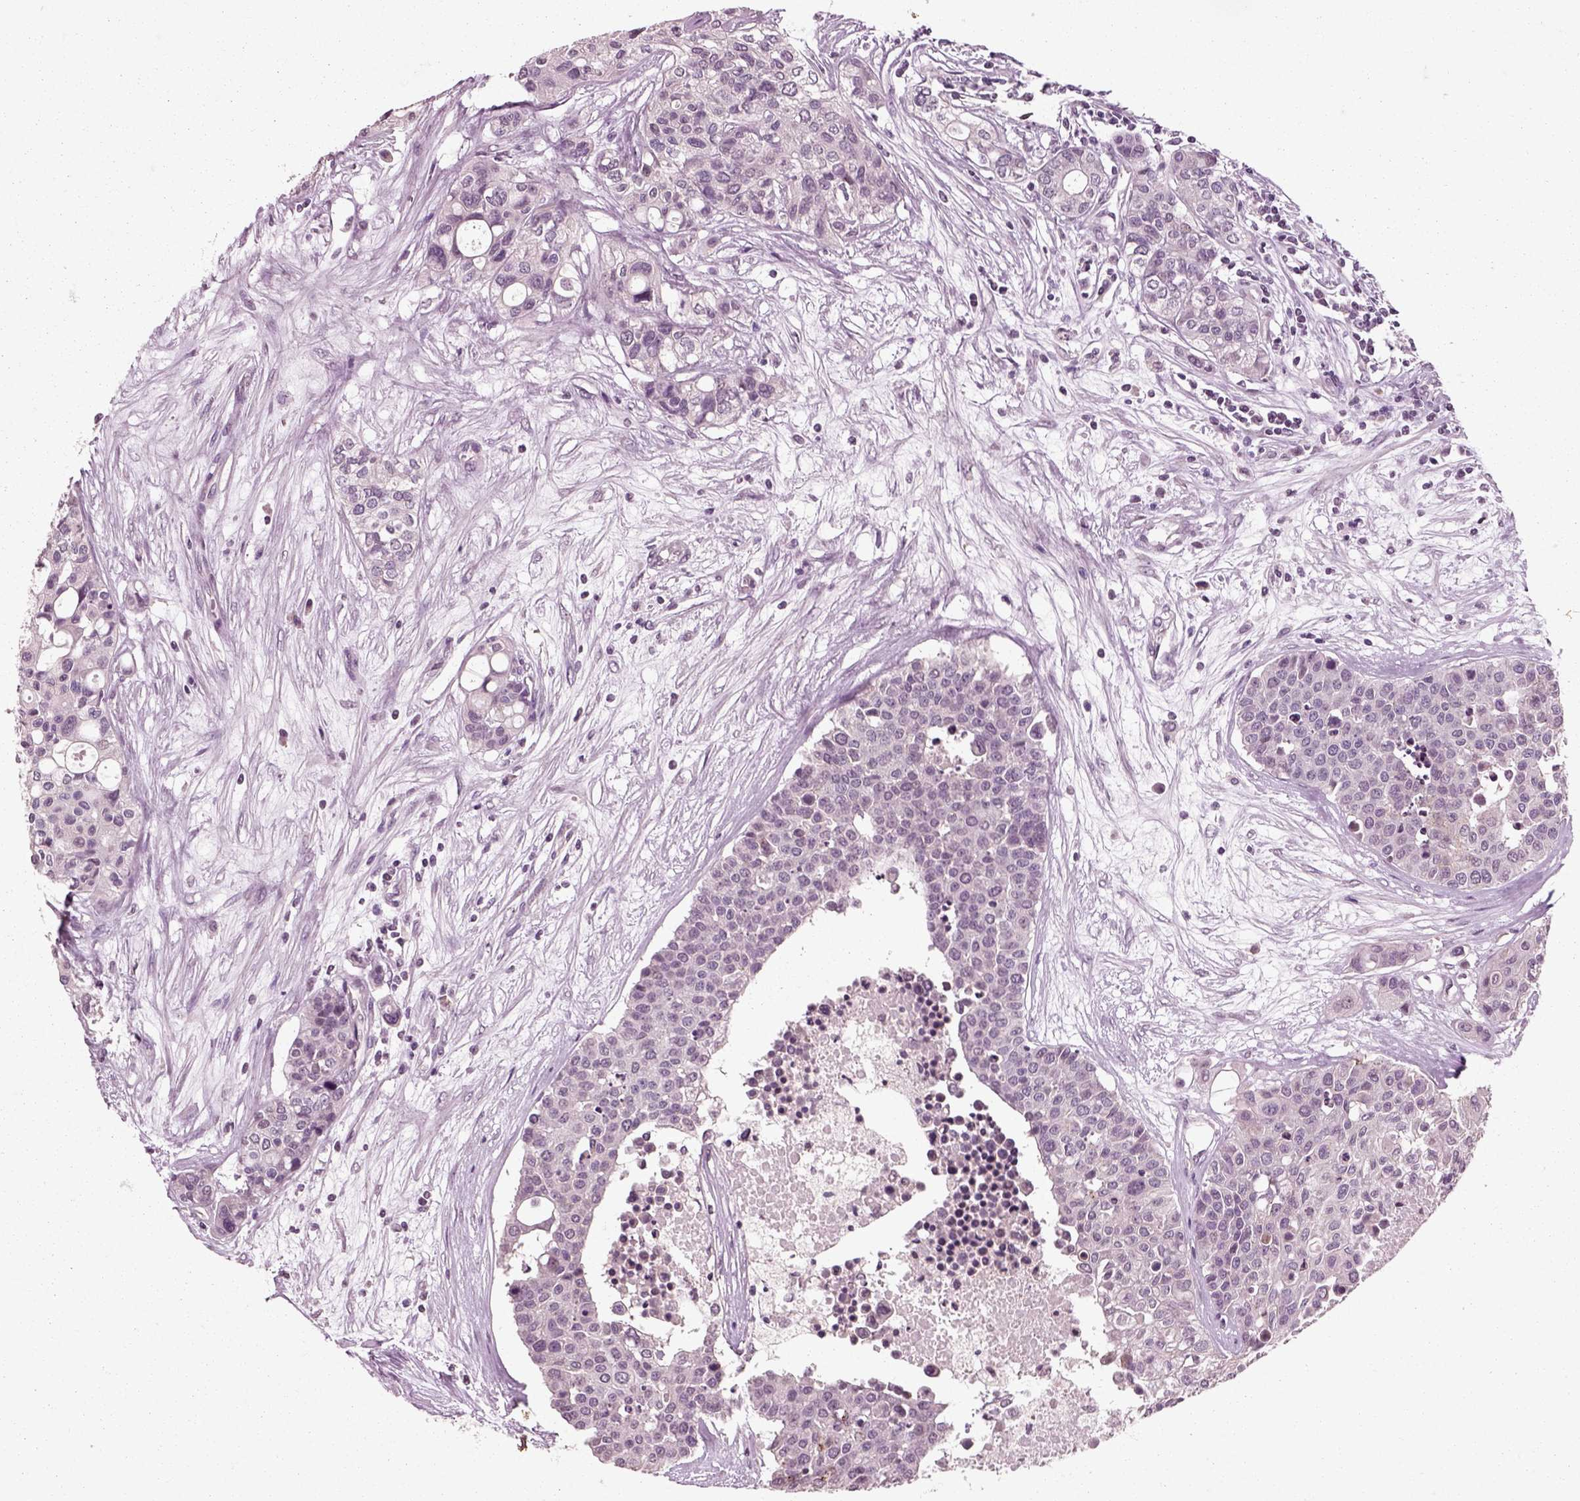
{"staining": {"intensity": "negative", "quantity": "none", "location": "none"}, "tissue": "carcinoid", "cell_type": "Tumor cells", "image_type": "cancer", "snomed": [{"axis": "morphology", "description": "Carcinoid, malignant, NOS"}, {"axis": "topography", "description": "Colon"}], "caption": "This is an immunohistochemistry (IHC) photomicrograph of human malignant carcinoid. There is no positivity in tumor cells.", "gene": "CHGB", "patient": {"sex": "male", "age": 81}}